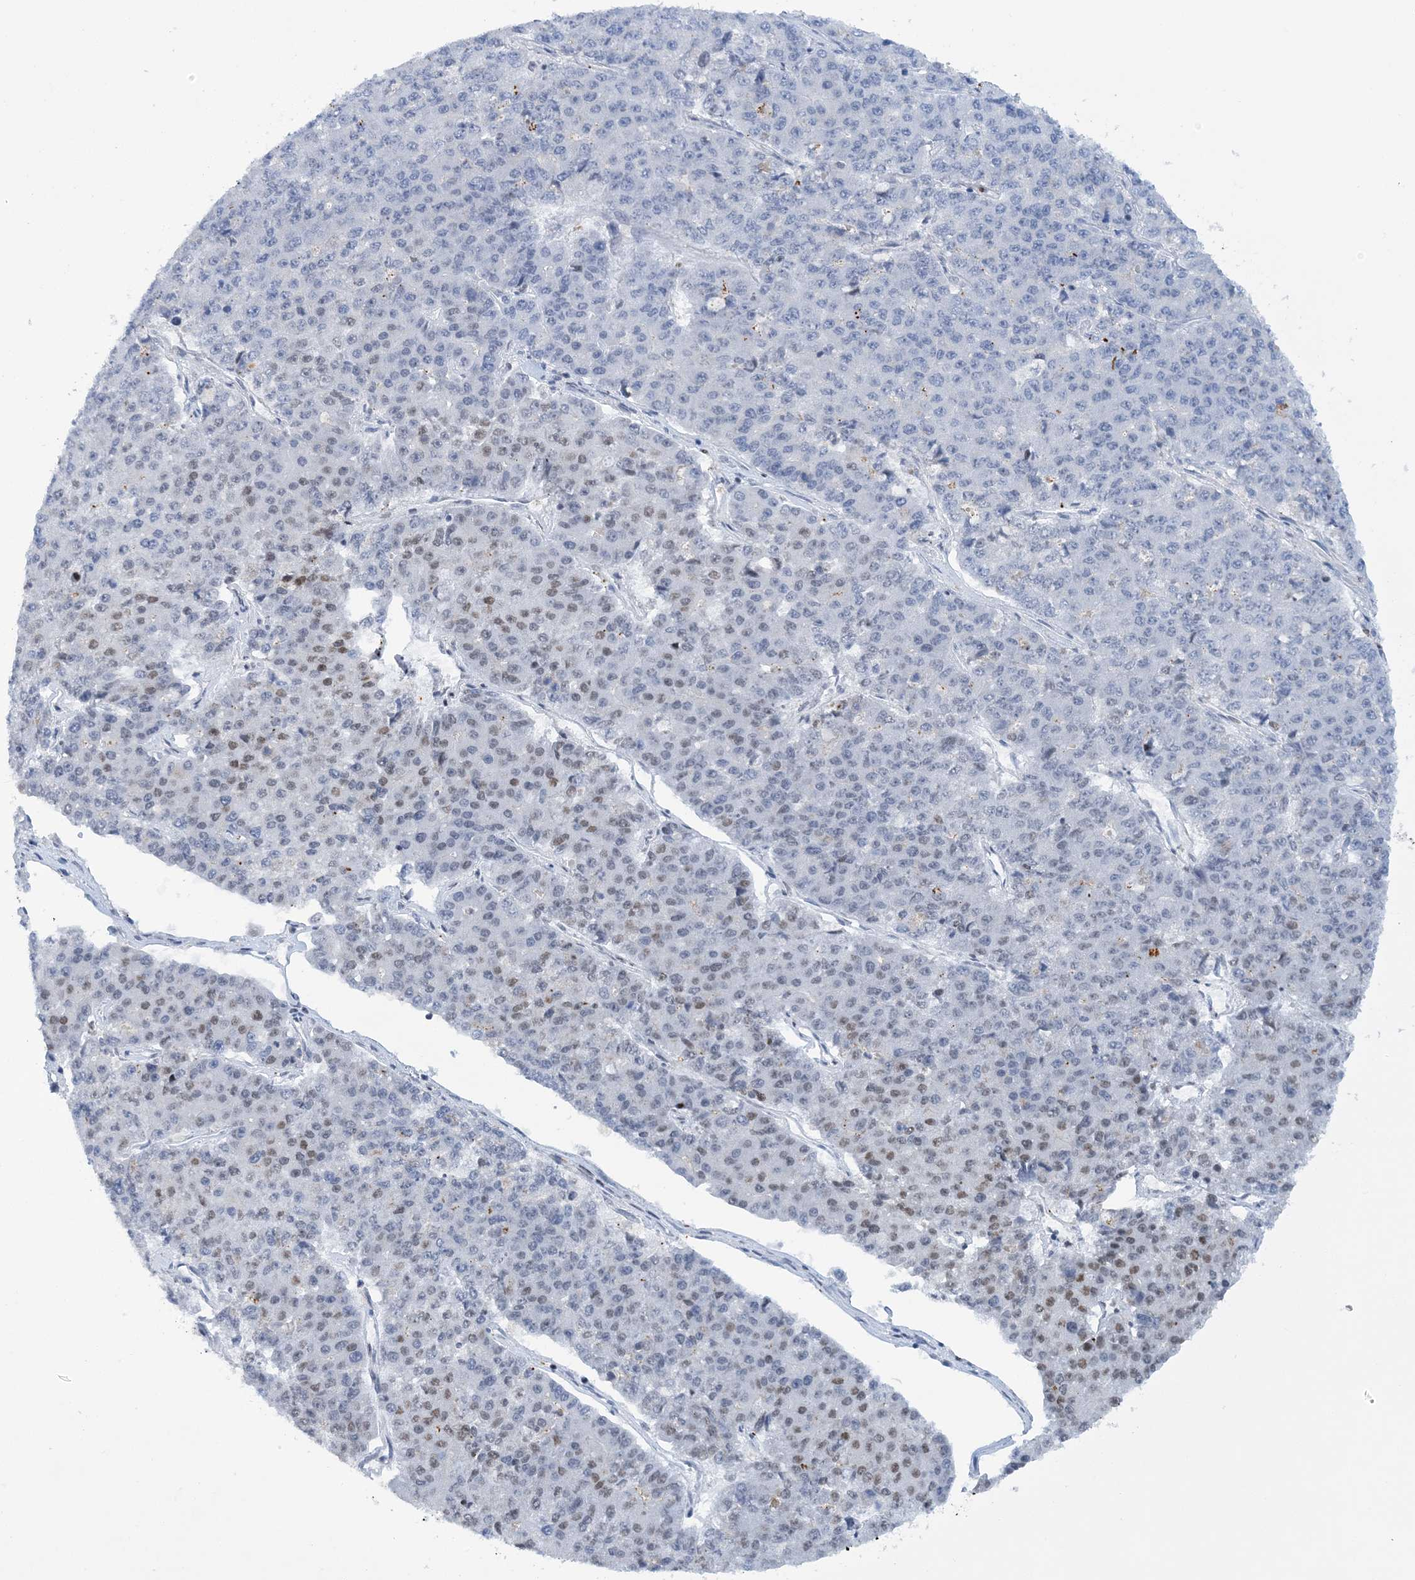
{"staining": {"intensity": "moderate", "quantity": "<25%", "location": "nuclear"}, "tissue": "pancreatic cancer", "cell_type": "Tumor cells", "image_type": "cancer", "snomed": [{"axis": "morphology", "description": "Adenocarcinoma, NOS"}, {"axis": "topography", "description": "Pancreas"}], "caption": "Human pancreatic cancer (adenocarcinoma) stained with a brown dye demonstrates moderate nuclear positive expression in about <25% of tumor cells.", "gene": "PRMT9", "patient": {"sex": "male", "age": 50}}